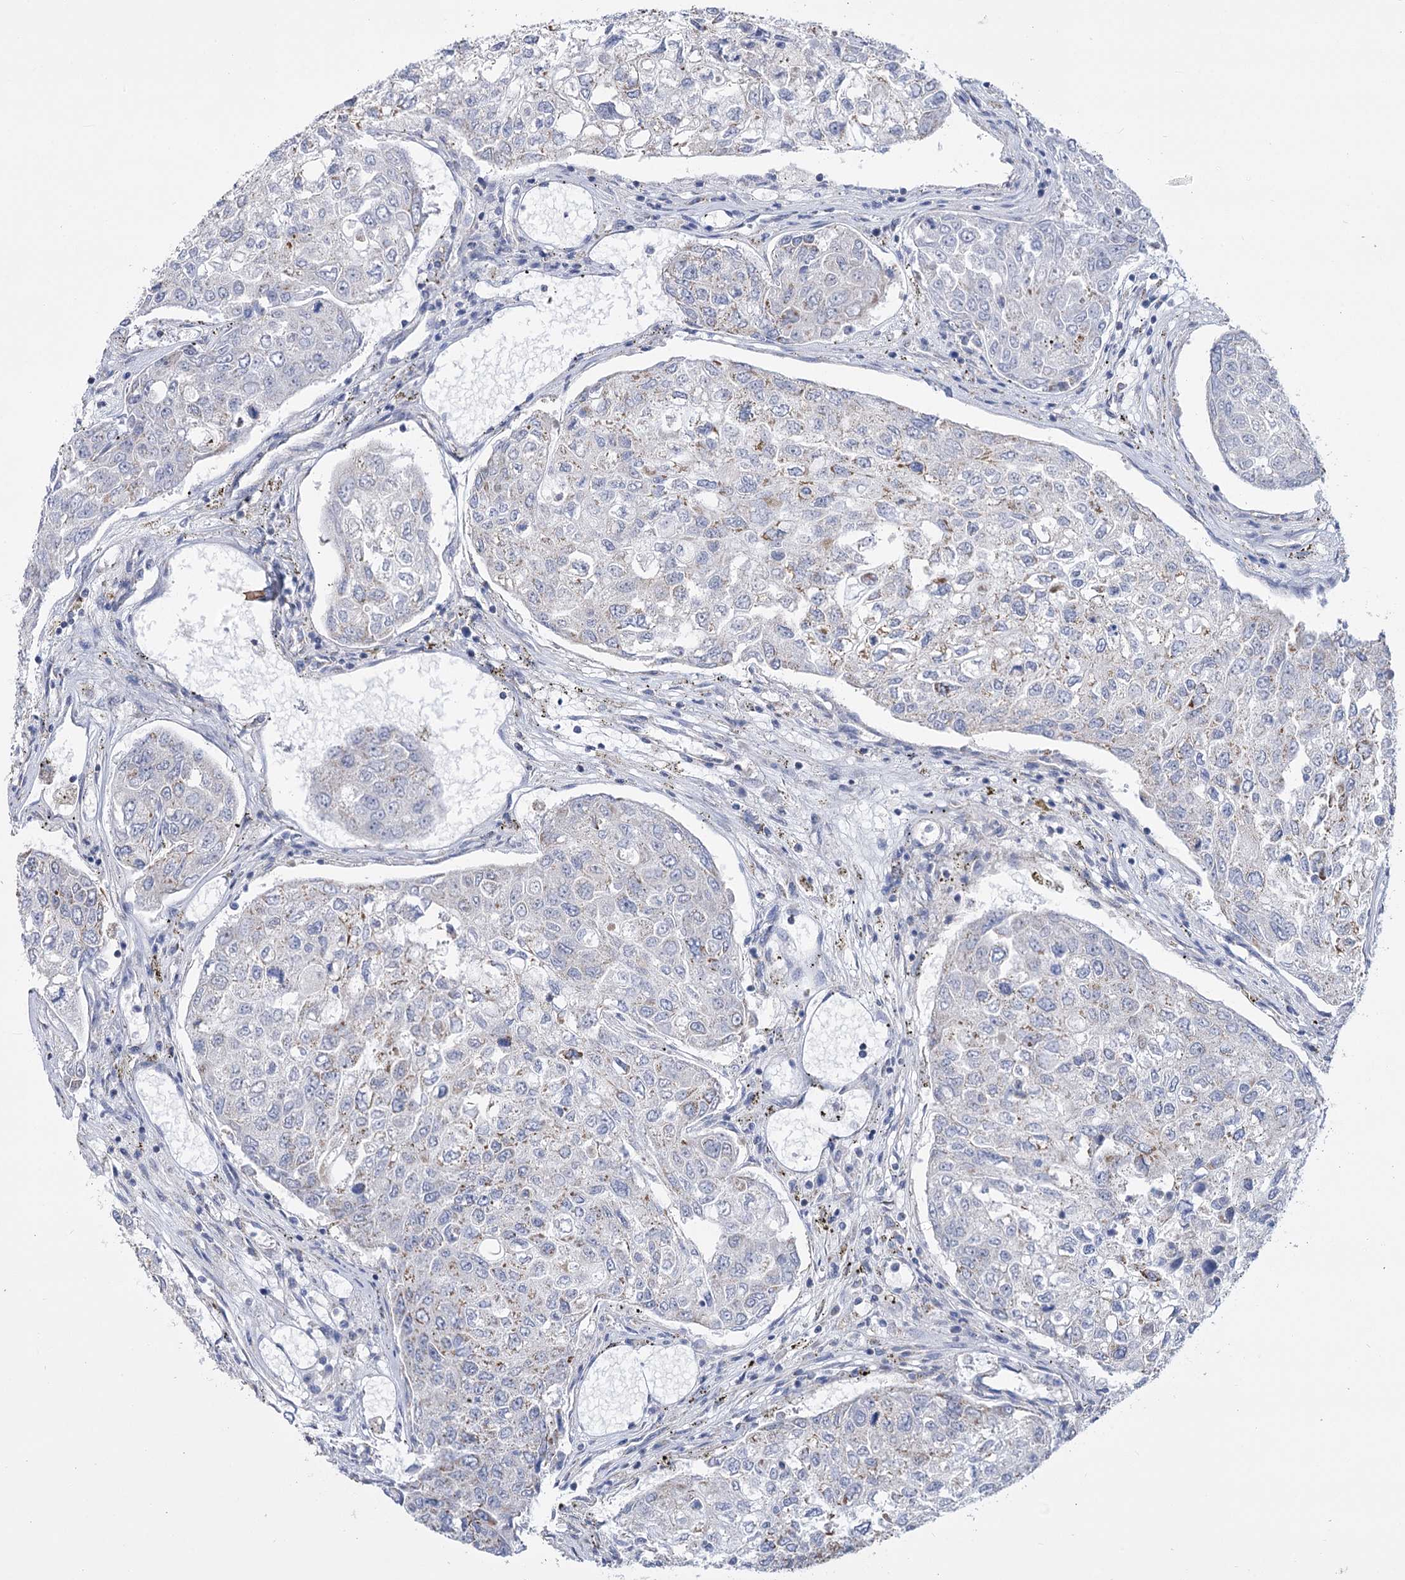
{"staining": {"intensity": "moderate", "quantity": "<25%", "location": "cytoplasmic/membranous"}, "tissue": "urothelial cancer", "cell_type": "Tumor cells", "image_type": "cancer", "snomed": [{"axis": "morphology", "description": "Urothelial carcinoma, High grade"}, {"axis": "topography", "description": "Lymph node"}, {"axis": "topography", "description": "Urinary bladder"}], "caption": "DAB immunohistochemical staining of human high-grade urothelial carcinoma exhibits moderate cytoplasmic/membranous protein expression in approximately <25% of tumor cells.", "gene": "PDHB", "patient": {"sex": "male", "age": 51}}